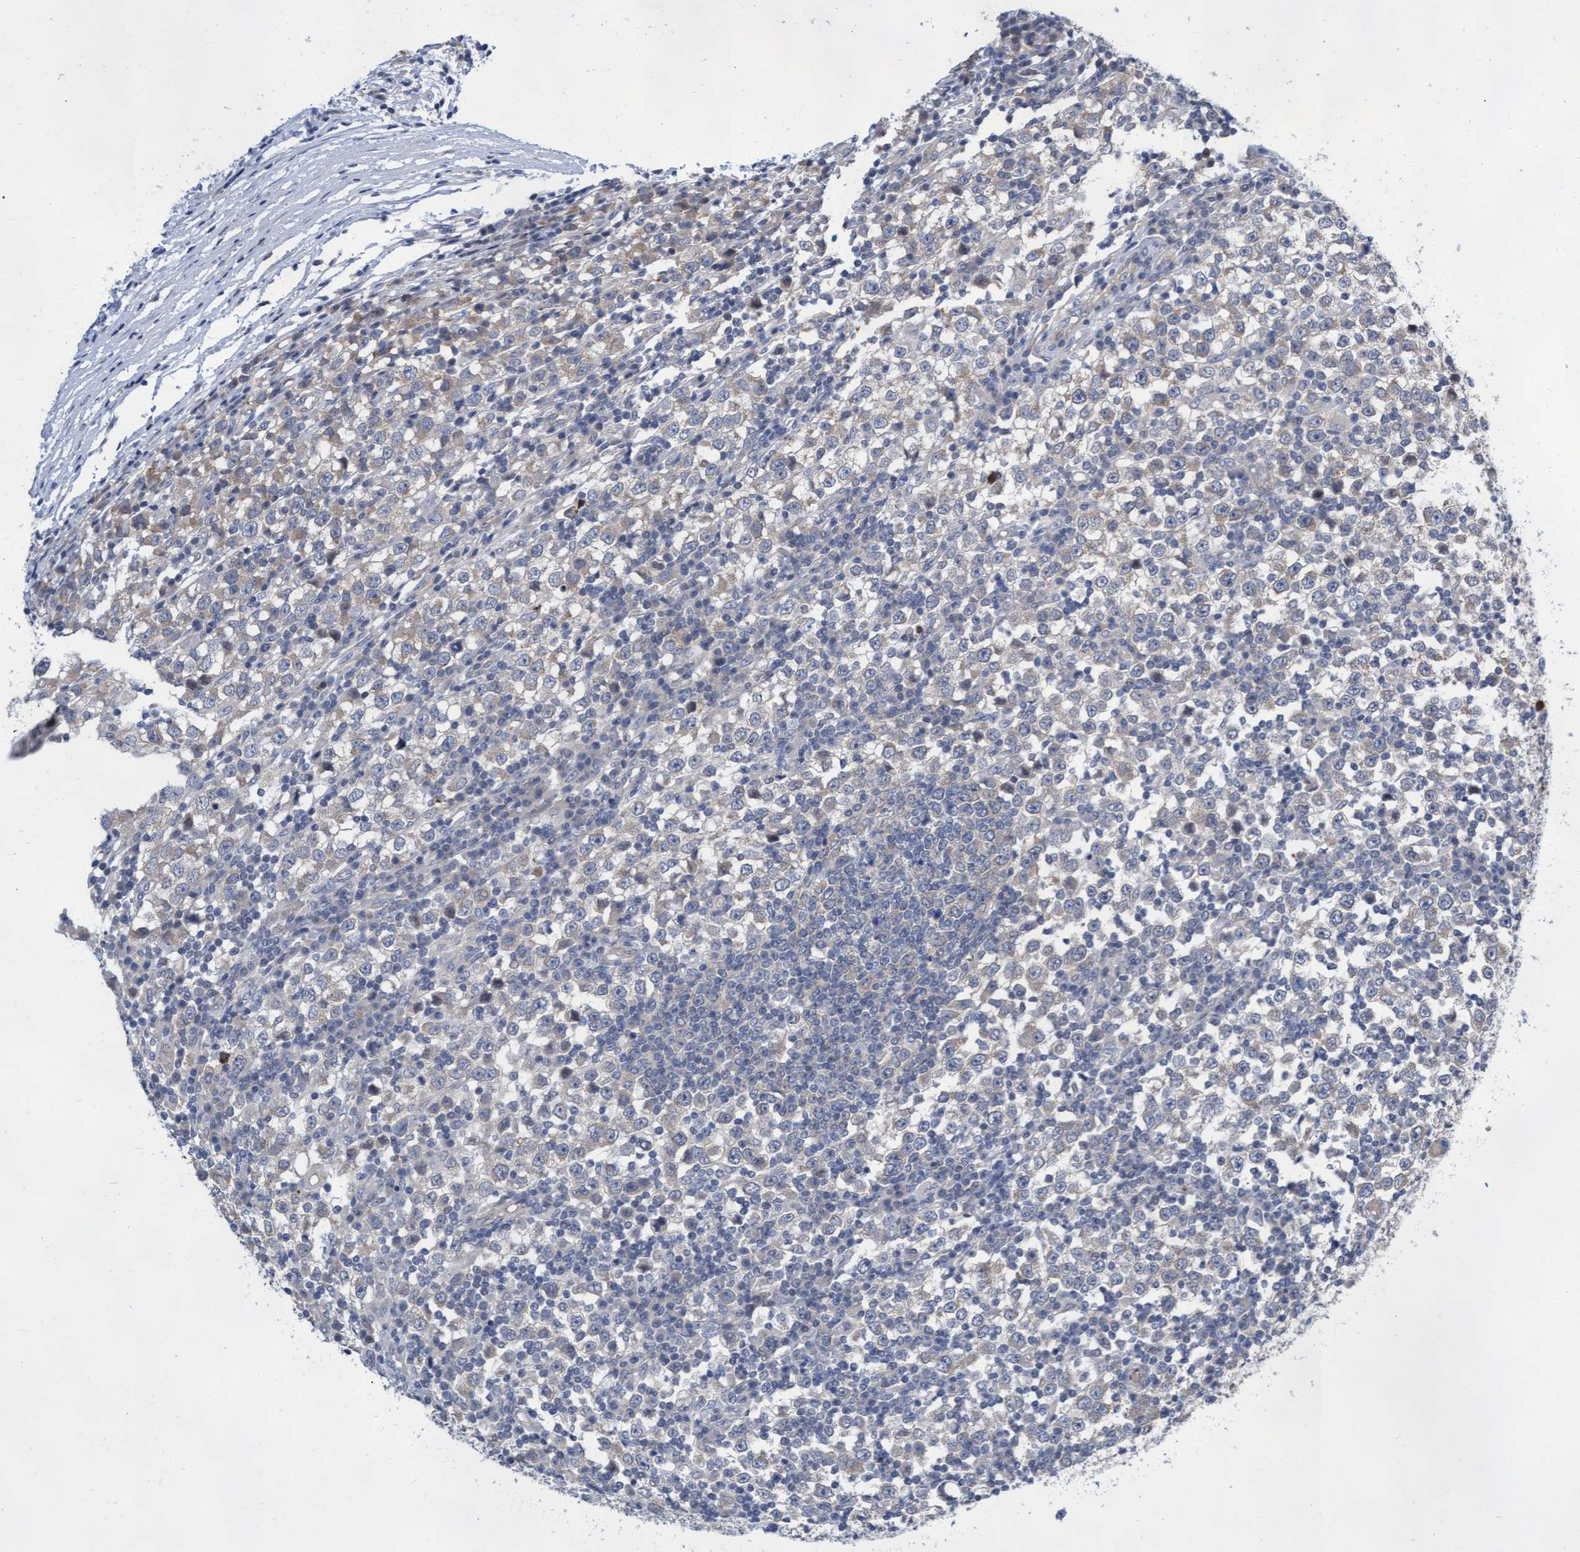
{"staining": {"intensity": "negative", "quantity": "none", "location": "none"}, "tissue": "testis cancer", "cell_type": "Tumor cells", "image_type": "cancer", "snomed": [{"axis": "morphology", "description": "Seminoma, NOS"}, {"axis": "topography", "description": "Testis"}], "caption": "Immunohistochemical staining of human testis cancer demonstrates no significant expression in tumor cells. (DAB (3,3'-diaminobenzidine) immunohistochemistry (IHC) visualized using brightfield microscopy, high magnification).", "gene": "ABCF2", "patient": {"sex": "male", "age": 65}}